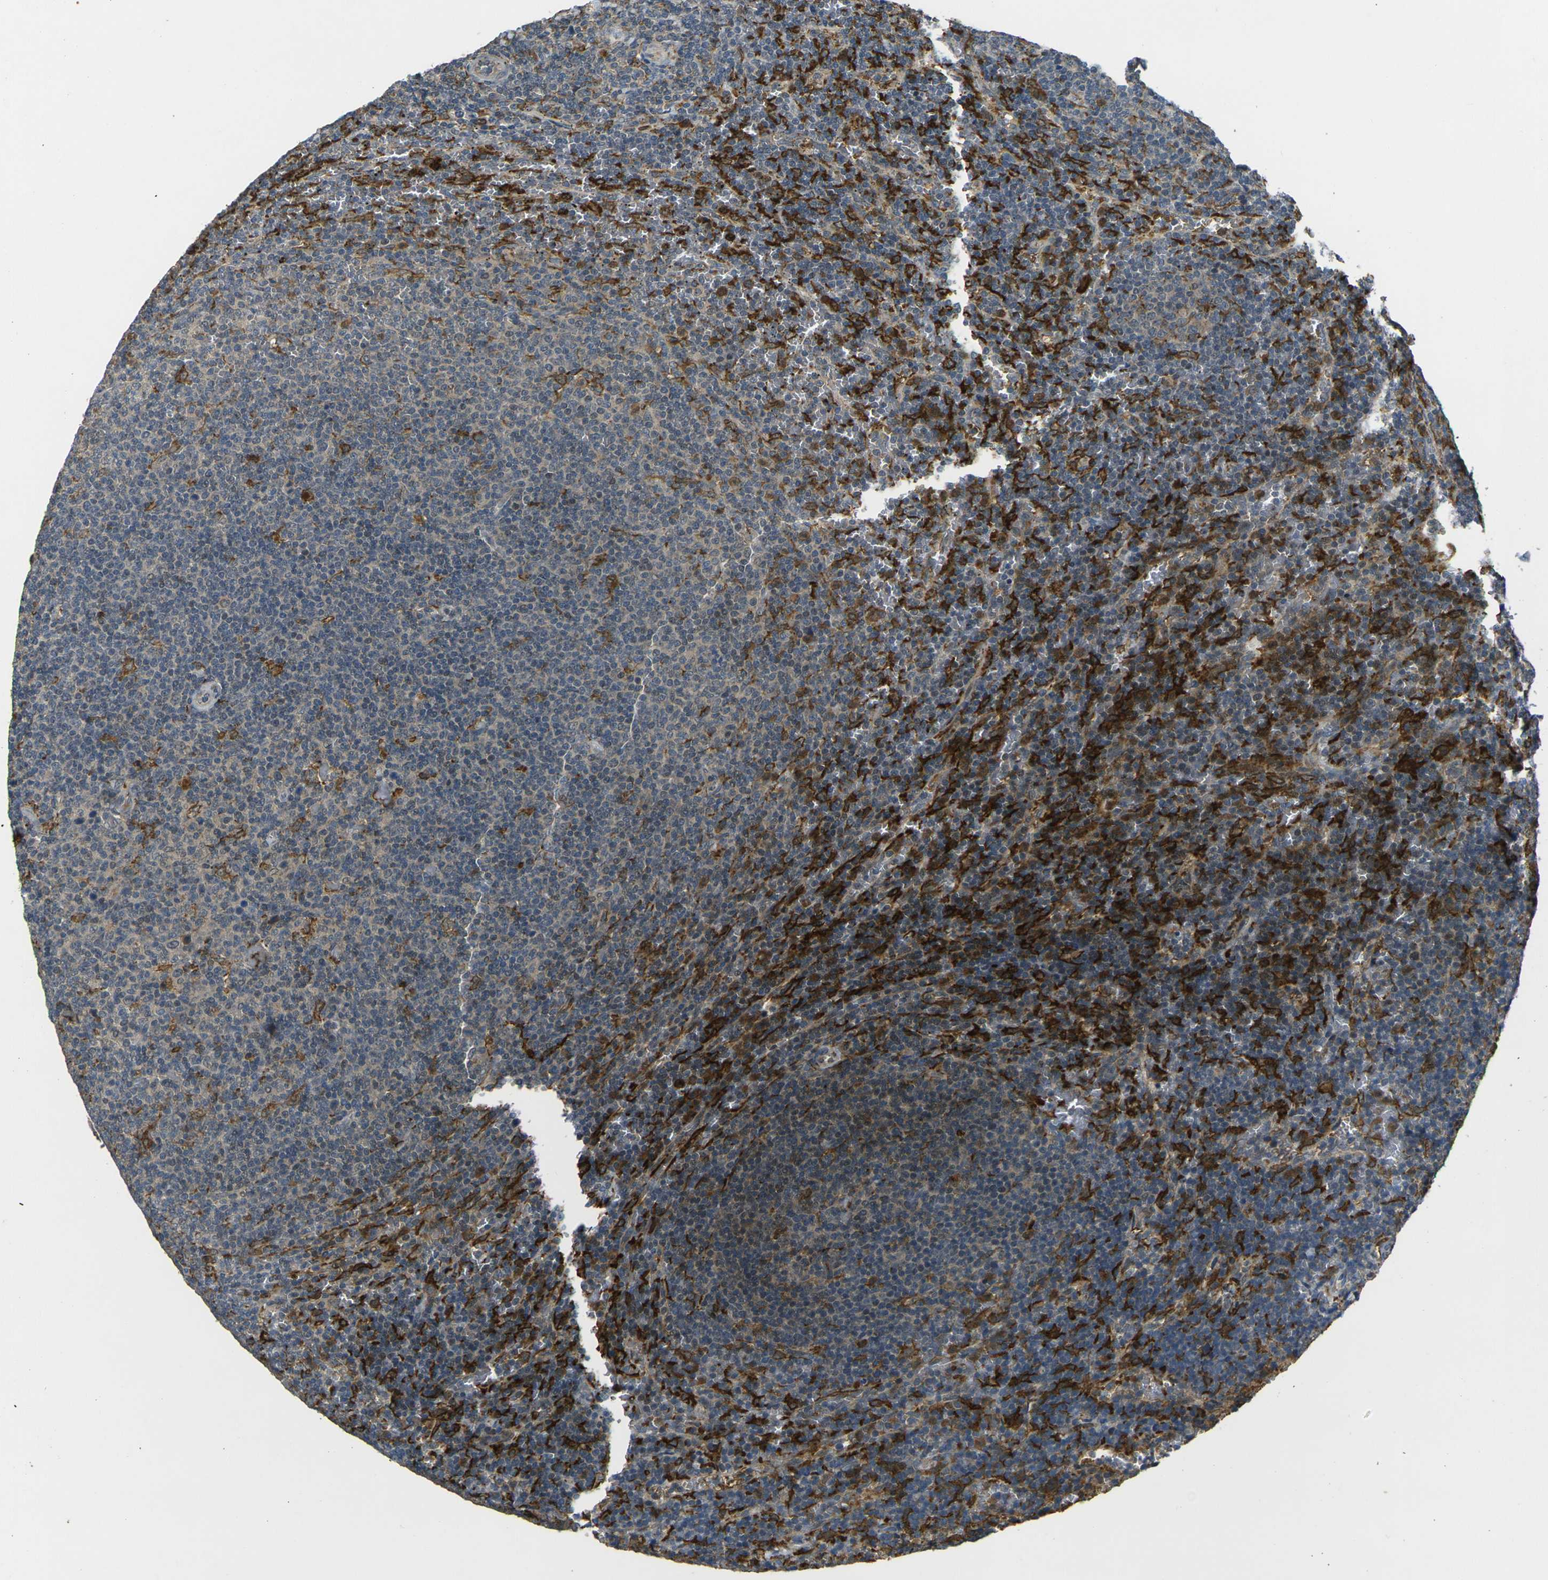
{"staining": {"intensity": "weak", "quantity": "25%-75%", "location": "cytoplasmic/membranous"}, "tissue": "lymphoma", "cell_type": "Tumor cells", "image_type": "cancer", "snomed": [{"axis": "morphology", "description": "Malignant lymphoma, non-Hodgkin's type, Low grade"}, {"axis": "topography", "description": "Spleen"}], "caption": "Human lymphoma stained with a brown dye shows weak cytoplasmic/membranous positive staining in about 25%-75% of tumor cells.", "gene": "PIGL", "patient": {"sex": "female", "age": 50}}